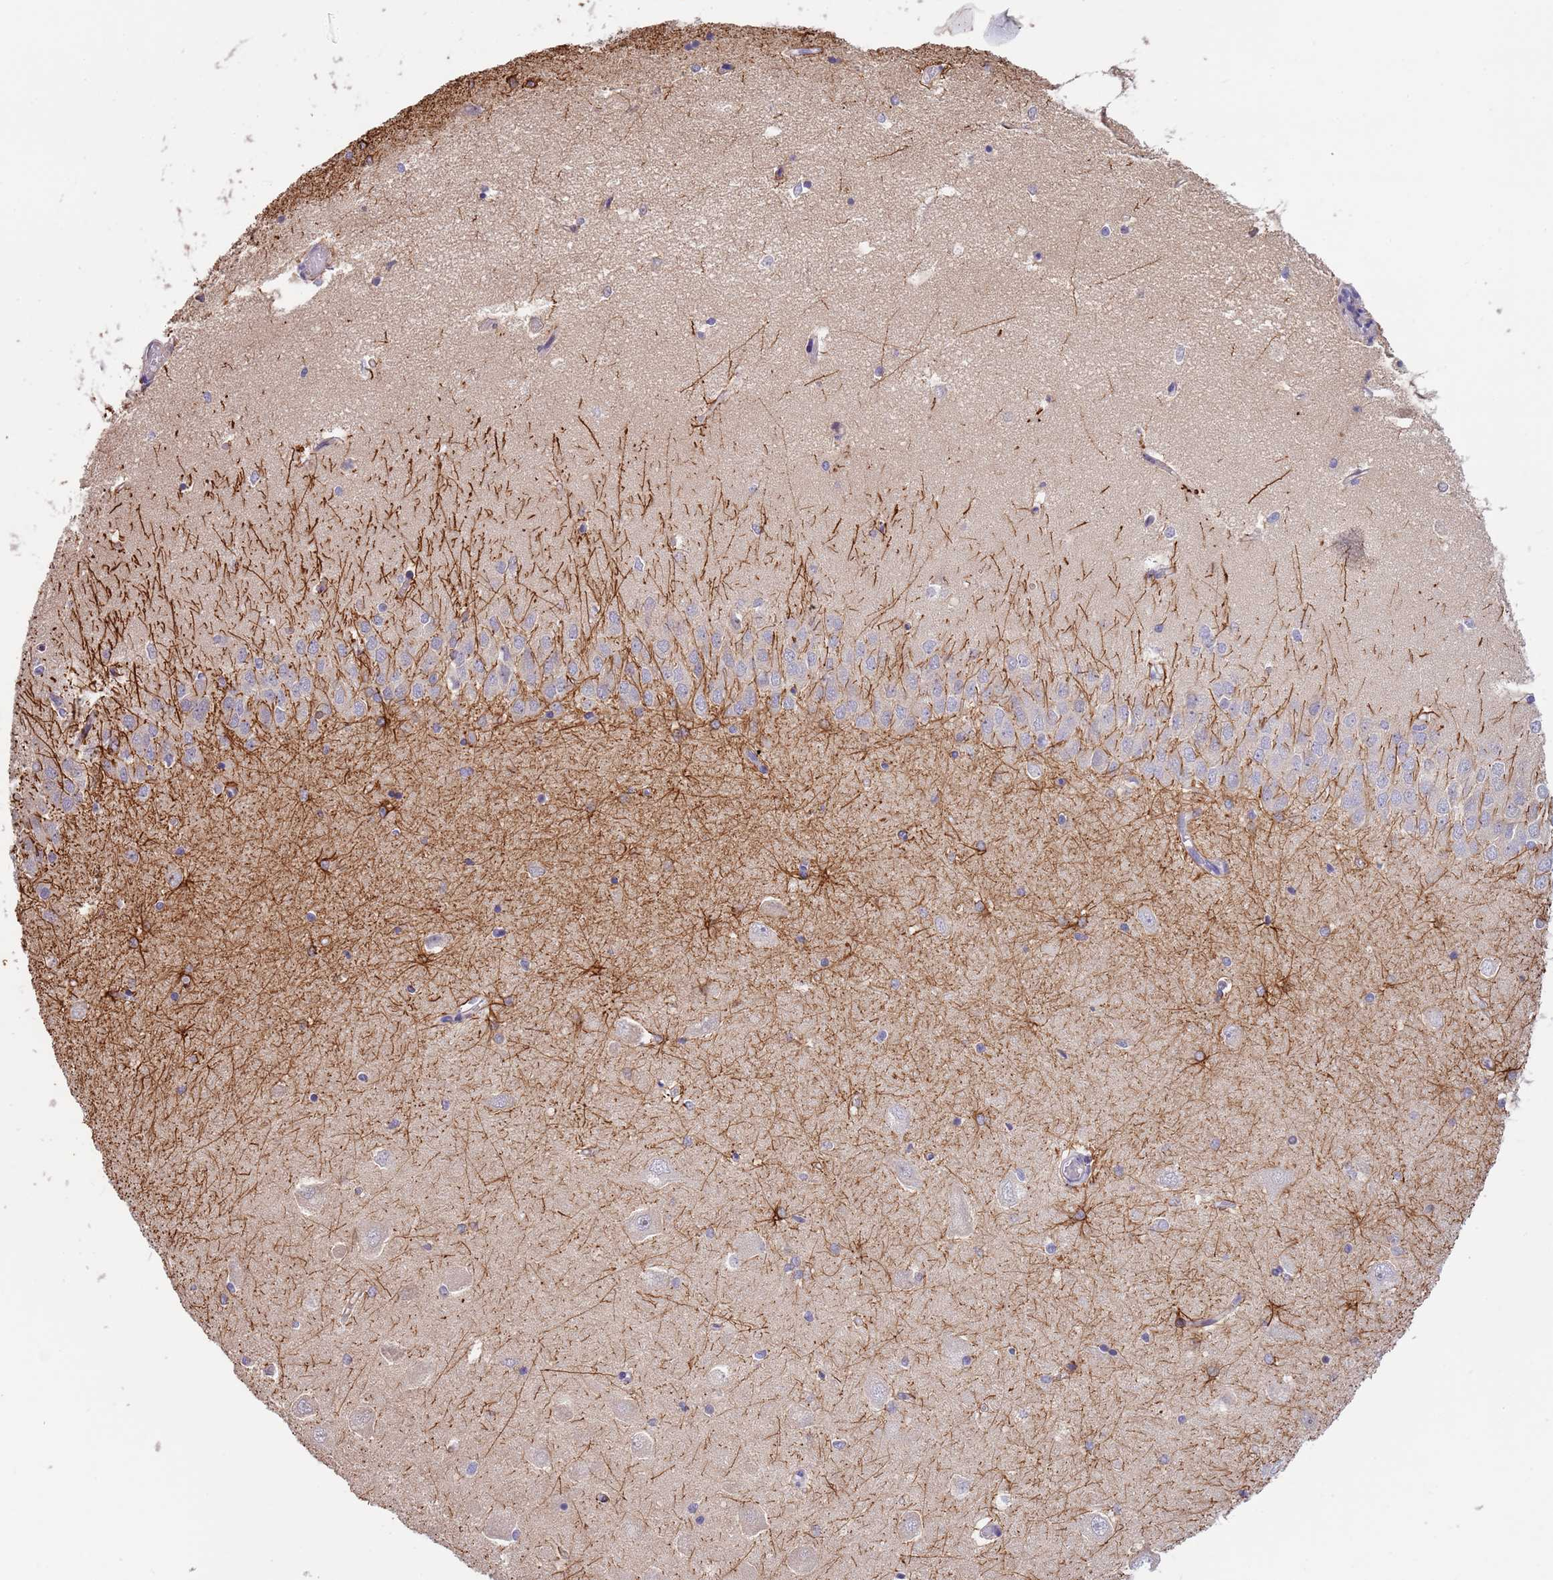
{"staining": {"intensity": "moderate", "quantity": "<25%", "location": "cytoplasmic/membranous"}, "tissue": "hippocampus", "cell_type": "Glial cells", "image_type": "normal", "snomed": [{"axis": "morphology", "description": "Normal tissue, NOS"}, {"axis": "topography", "description": "Hippocampus"}], "caption": "High-power microscopy captured an IHC histopathology image of benign hippocampus, revealing moderate cytoplasmic/membranous positivity in about <25% of glial cells. (DAB IHC with brightfield microscopy, high magnification).", "gene": "CABYR", "patient": {"sex": "male", "age": 45}}